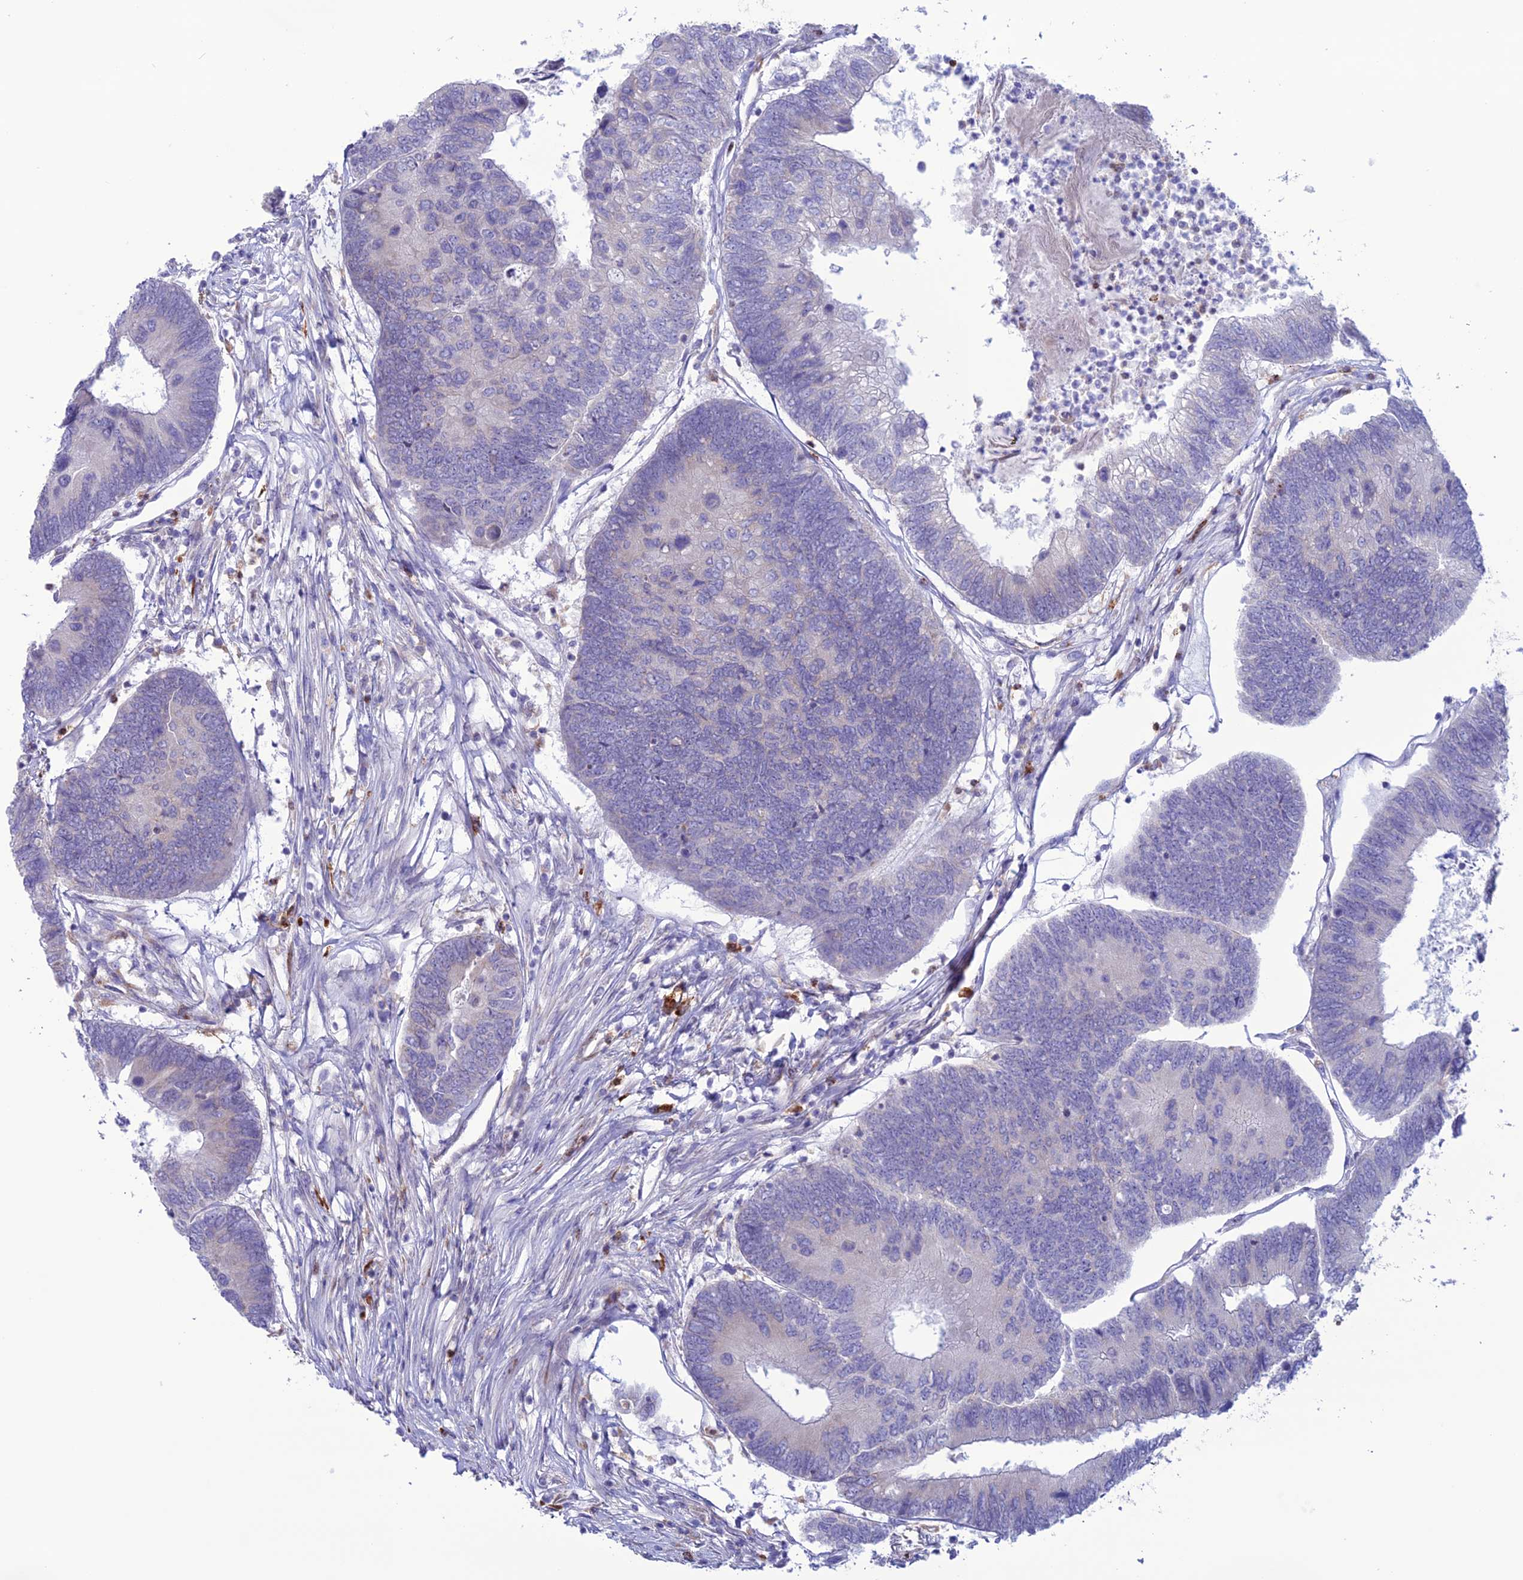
{"staining": {"intensity": "negative", "quantity": "none", "location": "none"}, "tissue": "colorectal cancer", "cell_type": "Tumor cells", "image_type": "cancer", "snomed": [{"axis": "morphology", "description": "Adenocarcinoma, NOS"}, {"axis": "topography", "description": "Colon"}], "caption": "Immunohistochemistry (IHC) micrograph of neoplastic tissue: human colorectal cancer (adenocarcinoma) stained with DAB demonstrates no significant protein staining in tumor cells.", "gene": "CLCN7", "patient": {"sex": "female", "age": 67}}